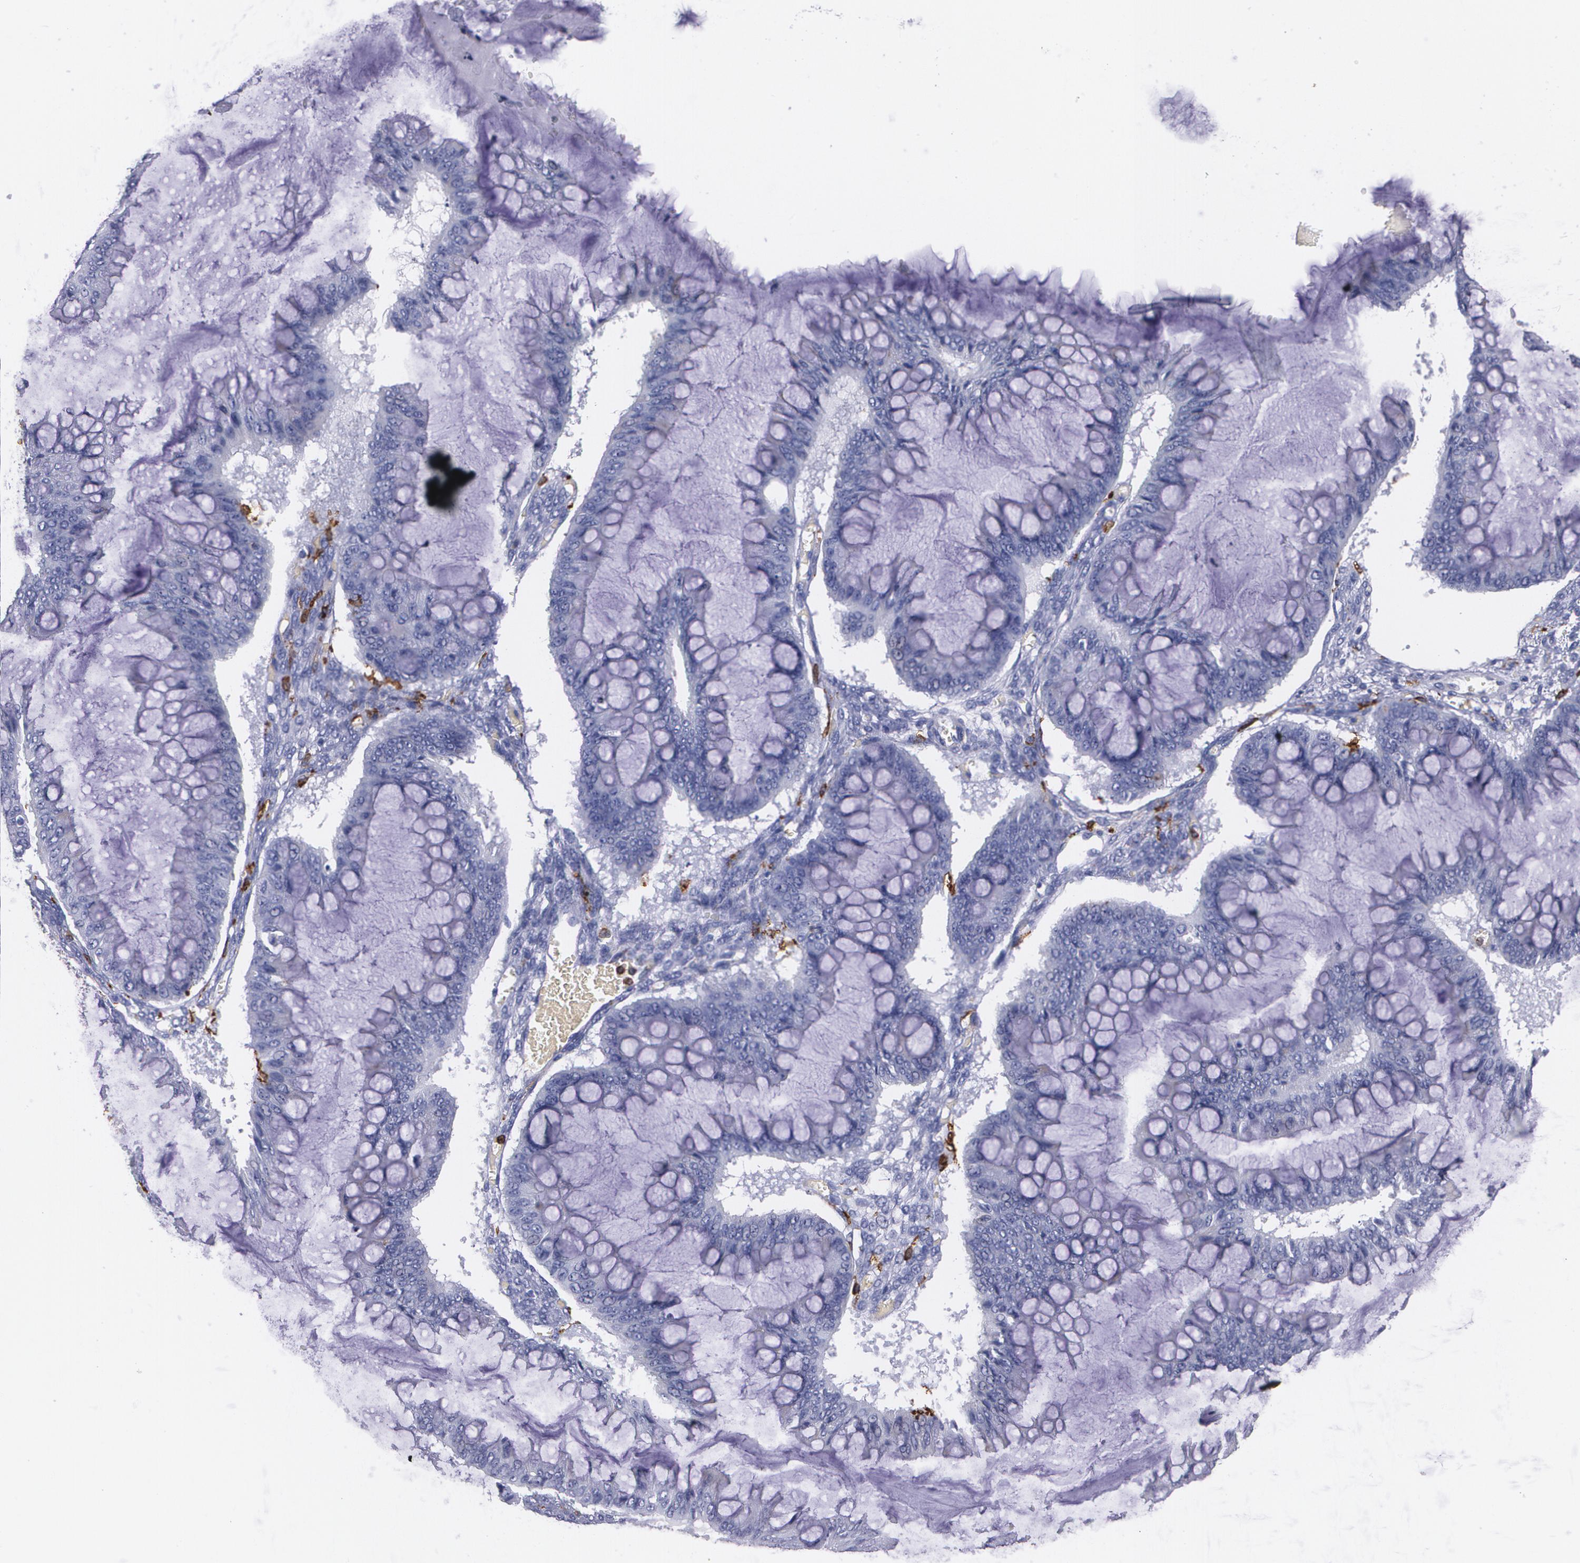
{"staining": {"intensity": "weak", "quantity": "<25%", "location": "cytoplasmic/membranous"}, "tissue": "ovarian cancer", "cell_type": "Tumor cells", "image_type": "cancer", "snomed": [{"axis": "morphology", "description": "Cystadenocarcinoma, mucinous, NOS"}, {"axis": "topography", "description": "Ovary"}], "caption": "An image of human ovarian cancer (mucinous cystadenocarcinoma) is negative for staining in tumor cells.", "gene": "HLA-DRA", "patient": {"sex": "female", "age": 73}}